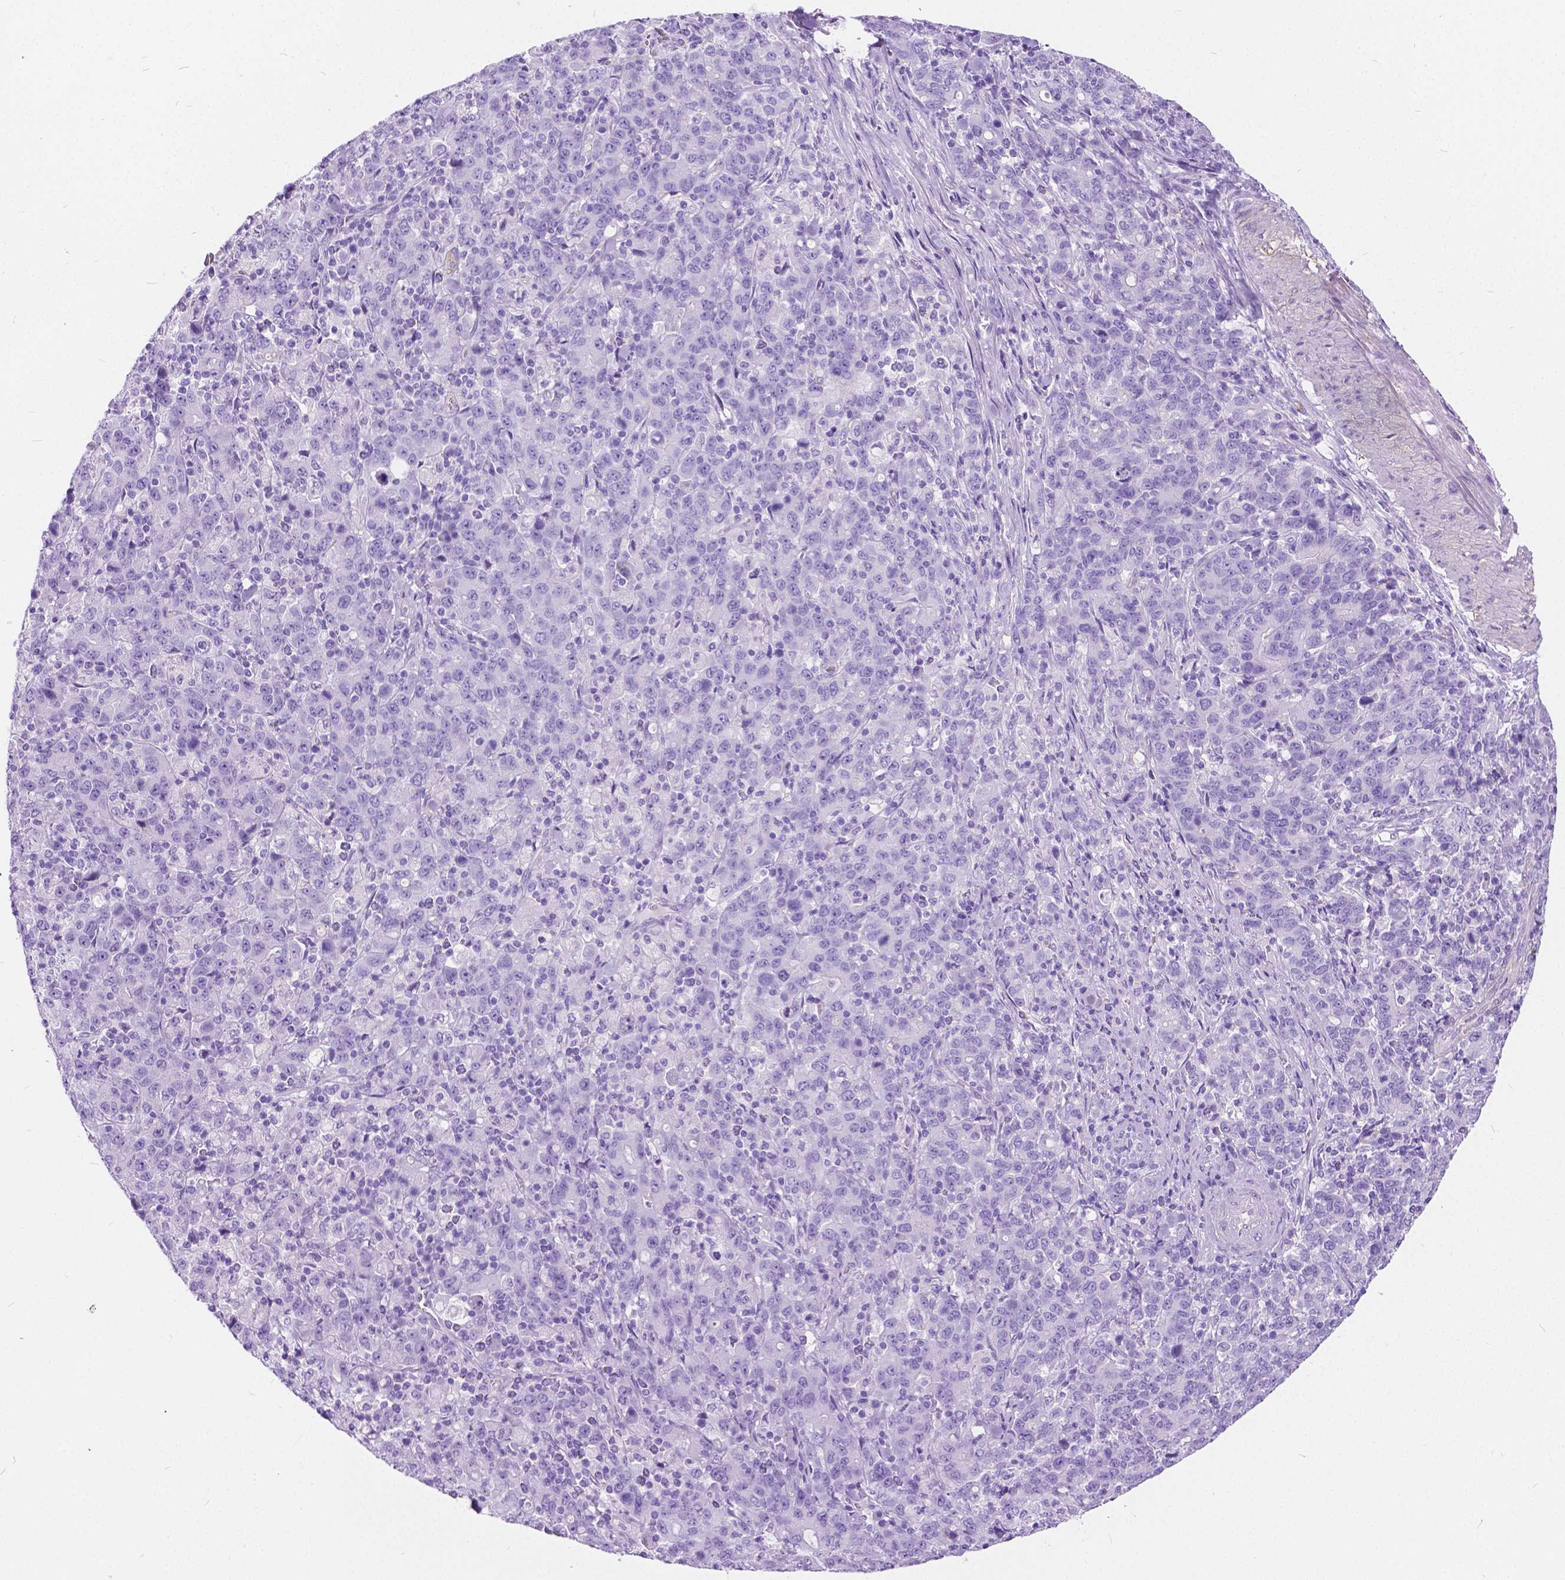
{"staining": {"intensity": "negative", "quantity": "none", "location": "none"}, "tissue": "stomach cancer", "cell_type": "Tumor cells", "image_type": "cancer", "snomed": [{"axis": "morphology", "description": "Adenocarcinoma, NOS"}, {"axis": "topography", "description": "Stomach, upper"}], "caption": "The IHC histopathology image has no significant expression in tumor cells of adenocarcinoma (stomach) tissue. Brightfield microscopy of IHC stained with DAB (3,3'-diaminobenzidine) (brown) and hematoxylin (blue), captured at high magnification.", "gene": "CHRM1", "patient": {"sex": "male", "age": 69}}